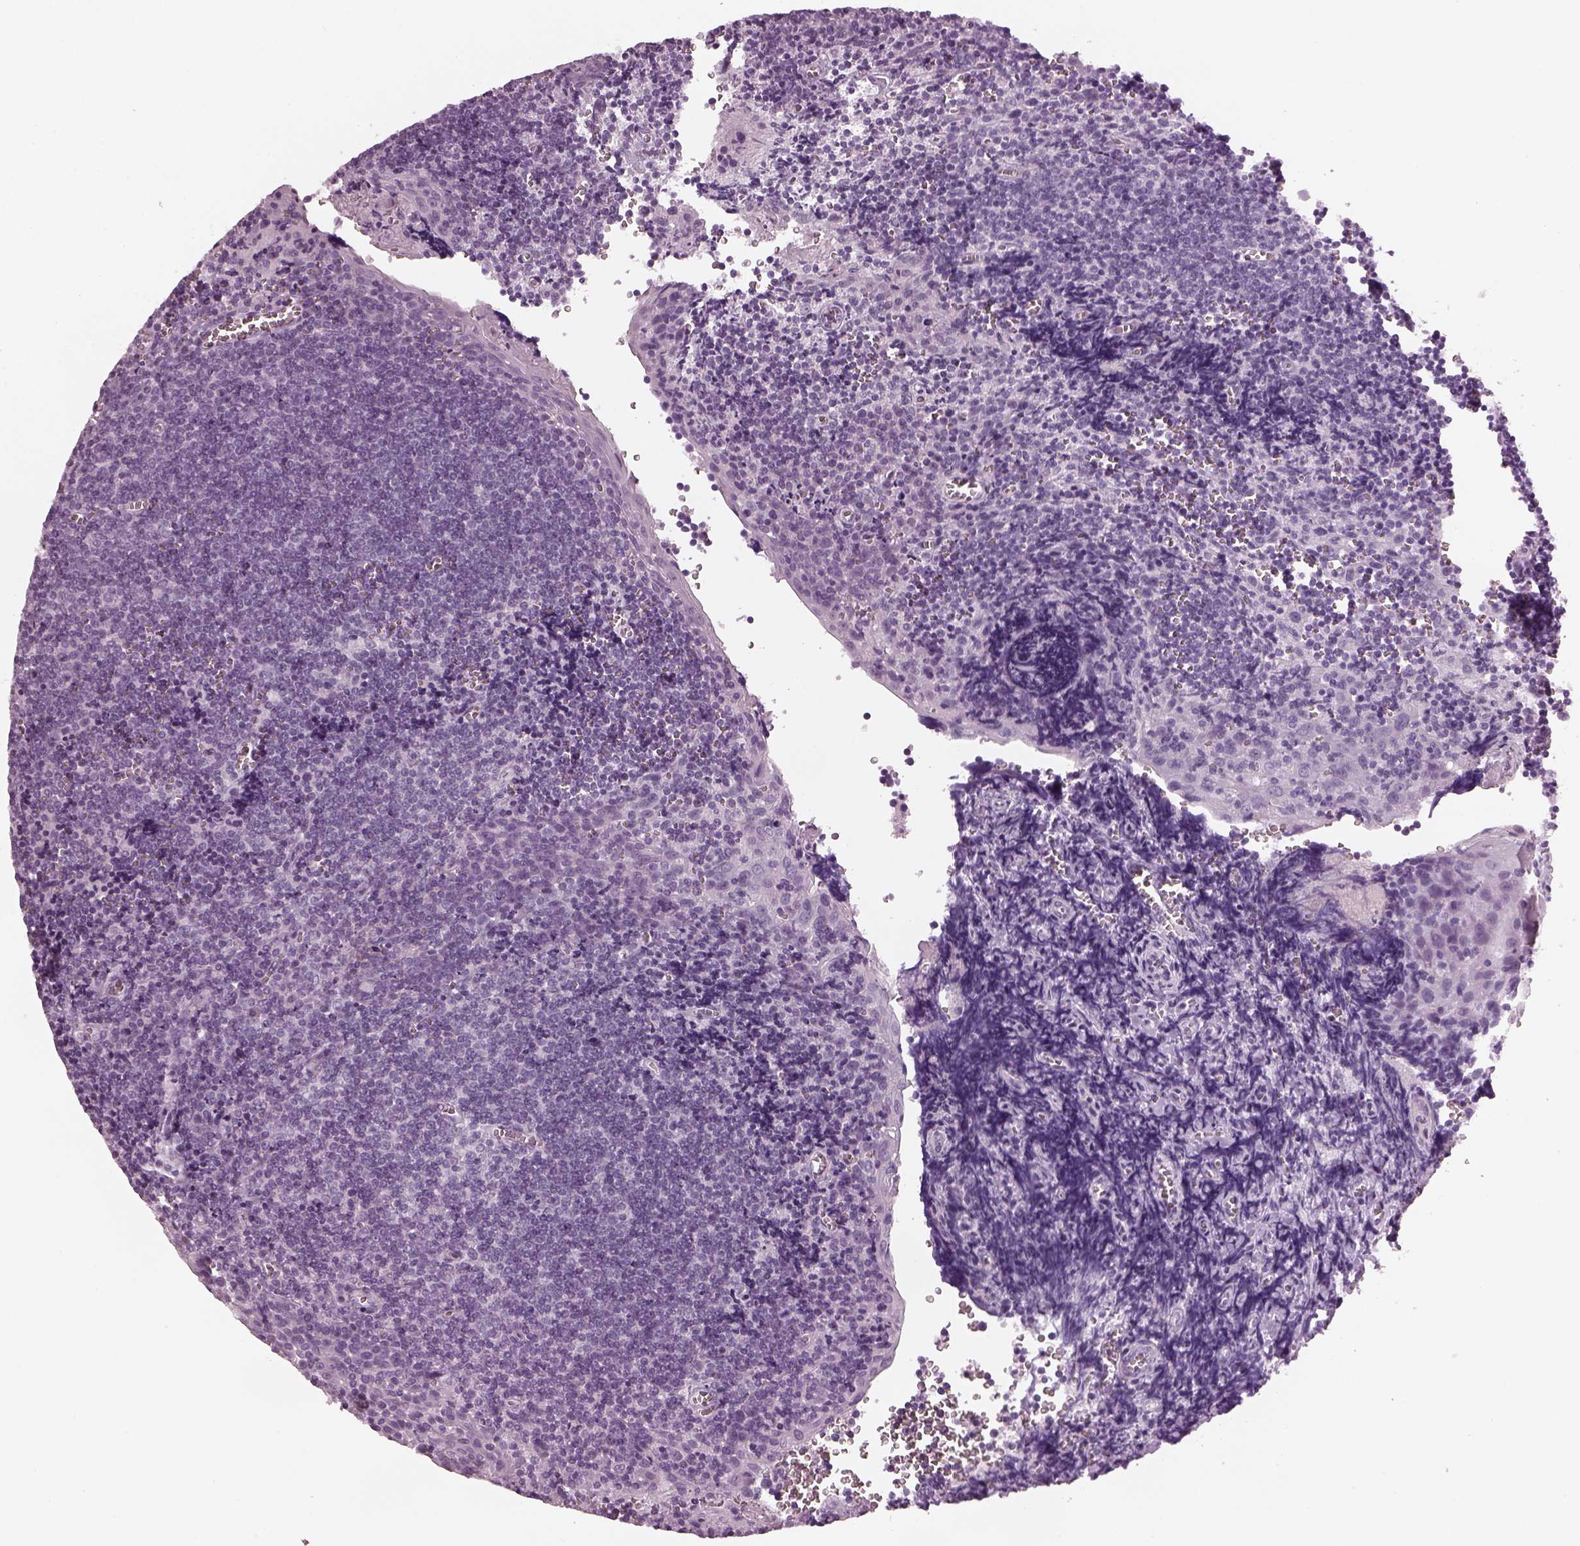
{"staining": {"intensity": "negative", "quantity": "none", "location": "none"}, "tissue": "tonsil", "cell_type": "Germinal center cells", "image_type": "normal", "snomed": [{"axis": "morphology", "description": "Normal tissue, NOS"}, {"axis": "morphology", "description": "Inflammation, NOS"}, {"axis": "topography", "description": "Tonsil"}], "caption": "IHC photomicrograph of unremarkable tonsil stained for a protein (brown), which demonstrates no positivity in germinal center cells.", "gene": "PDC", "patient": {"sex": "female", "age": 31}}